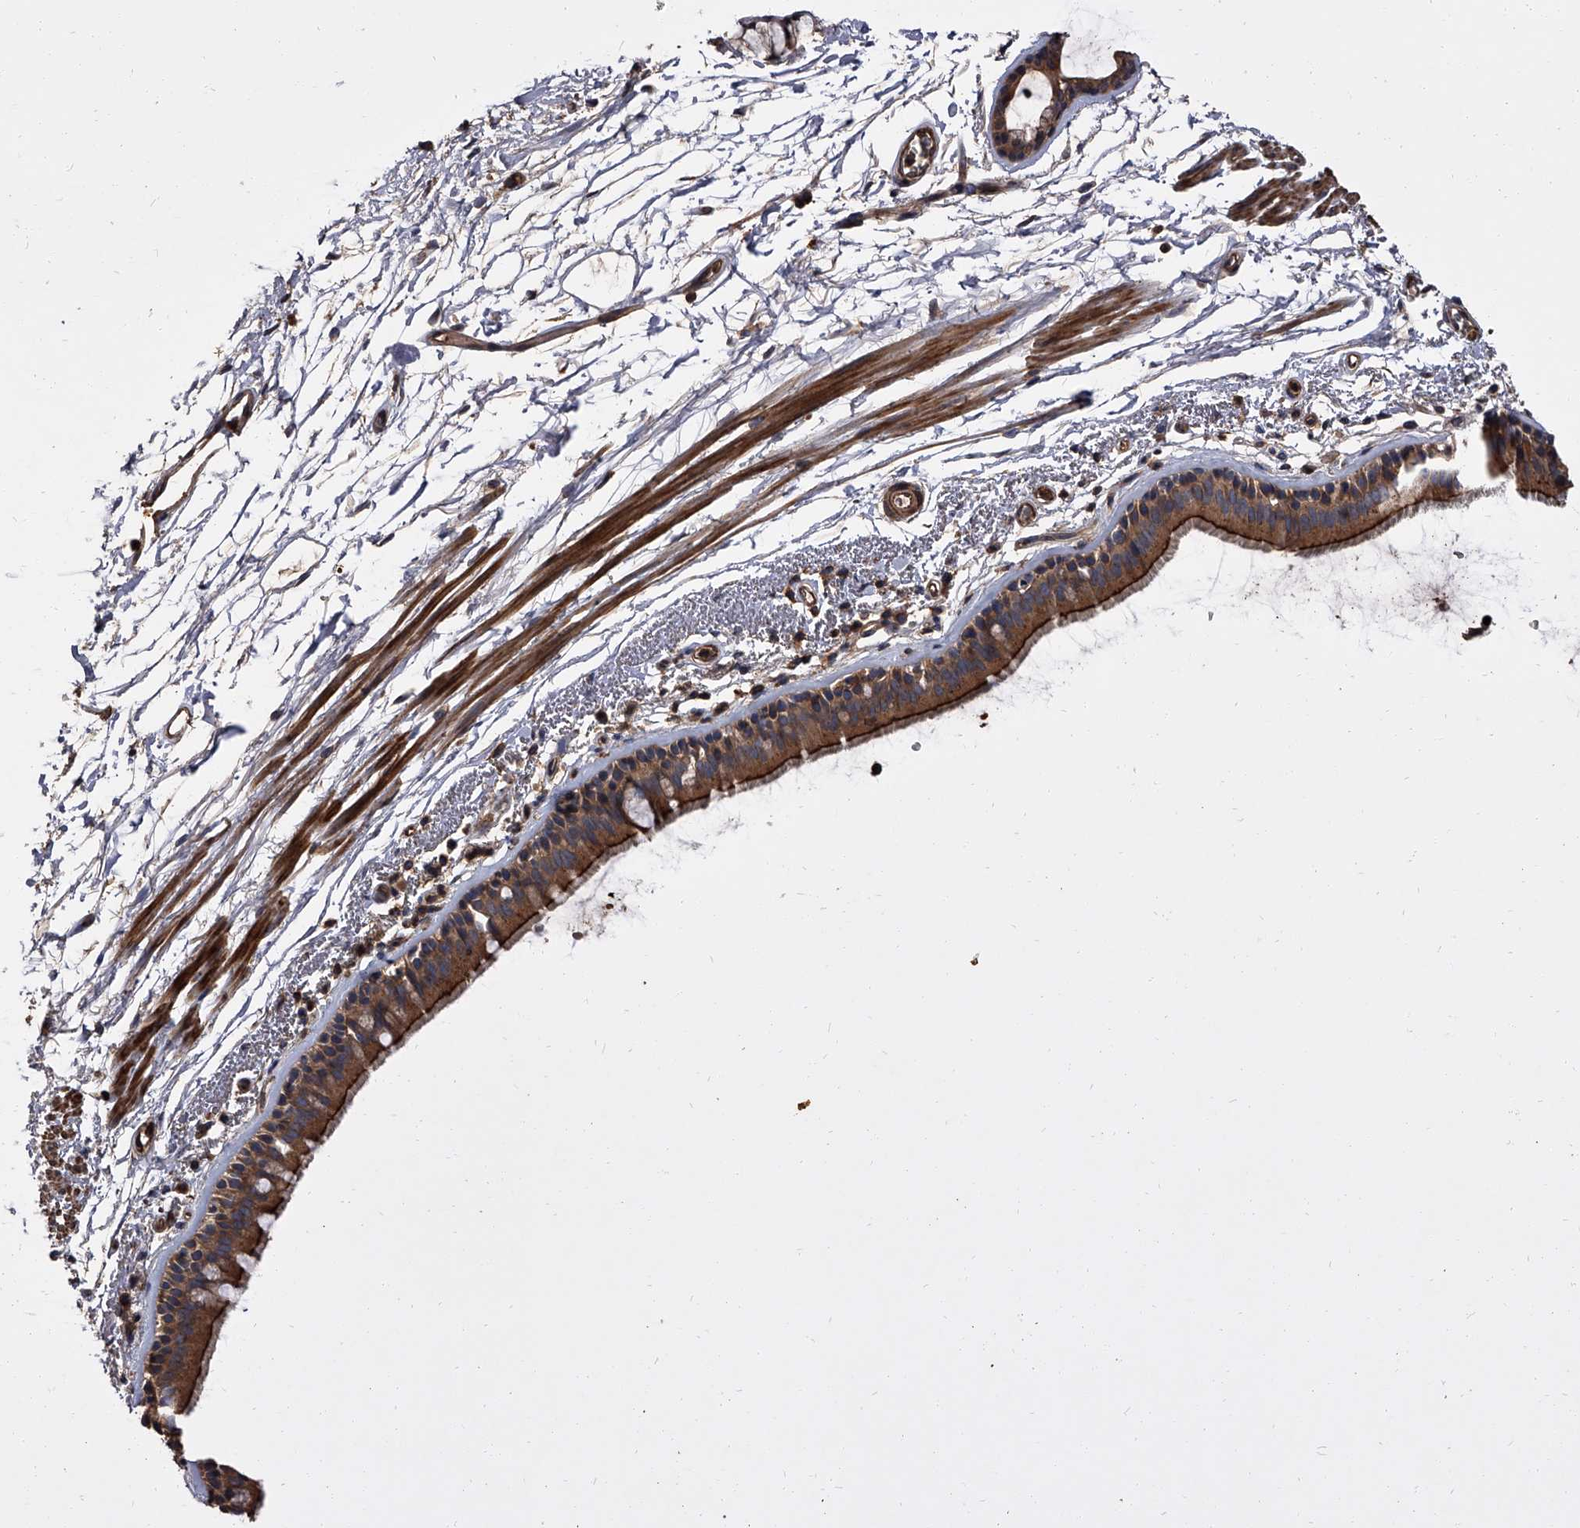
{"staining": {"intensity": "strong", "quantity": ">75%", "location": "cytoplasmic/membranous"}, "tissue": "bronchus", "cell_type": "Respiratory epithelial cells", "image_type": "normal", "snomed": [{"axis": "morphology", "description": "Normal tissue, NOS"}, {"axis": "topography", "description": "Lymph node"}, {"axis": "topography", "description": "Bronchus"}], "caption": "Strong cytoplasmic/membranous staining is present in about >75% of respiratory epithelial cells in unremarkable bronchus. (DAB = brown stain, brightfield microscopy at high magnification).", "gene": "STK36", "patient": {"sex": "female", "age": 70}}